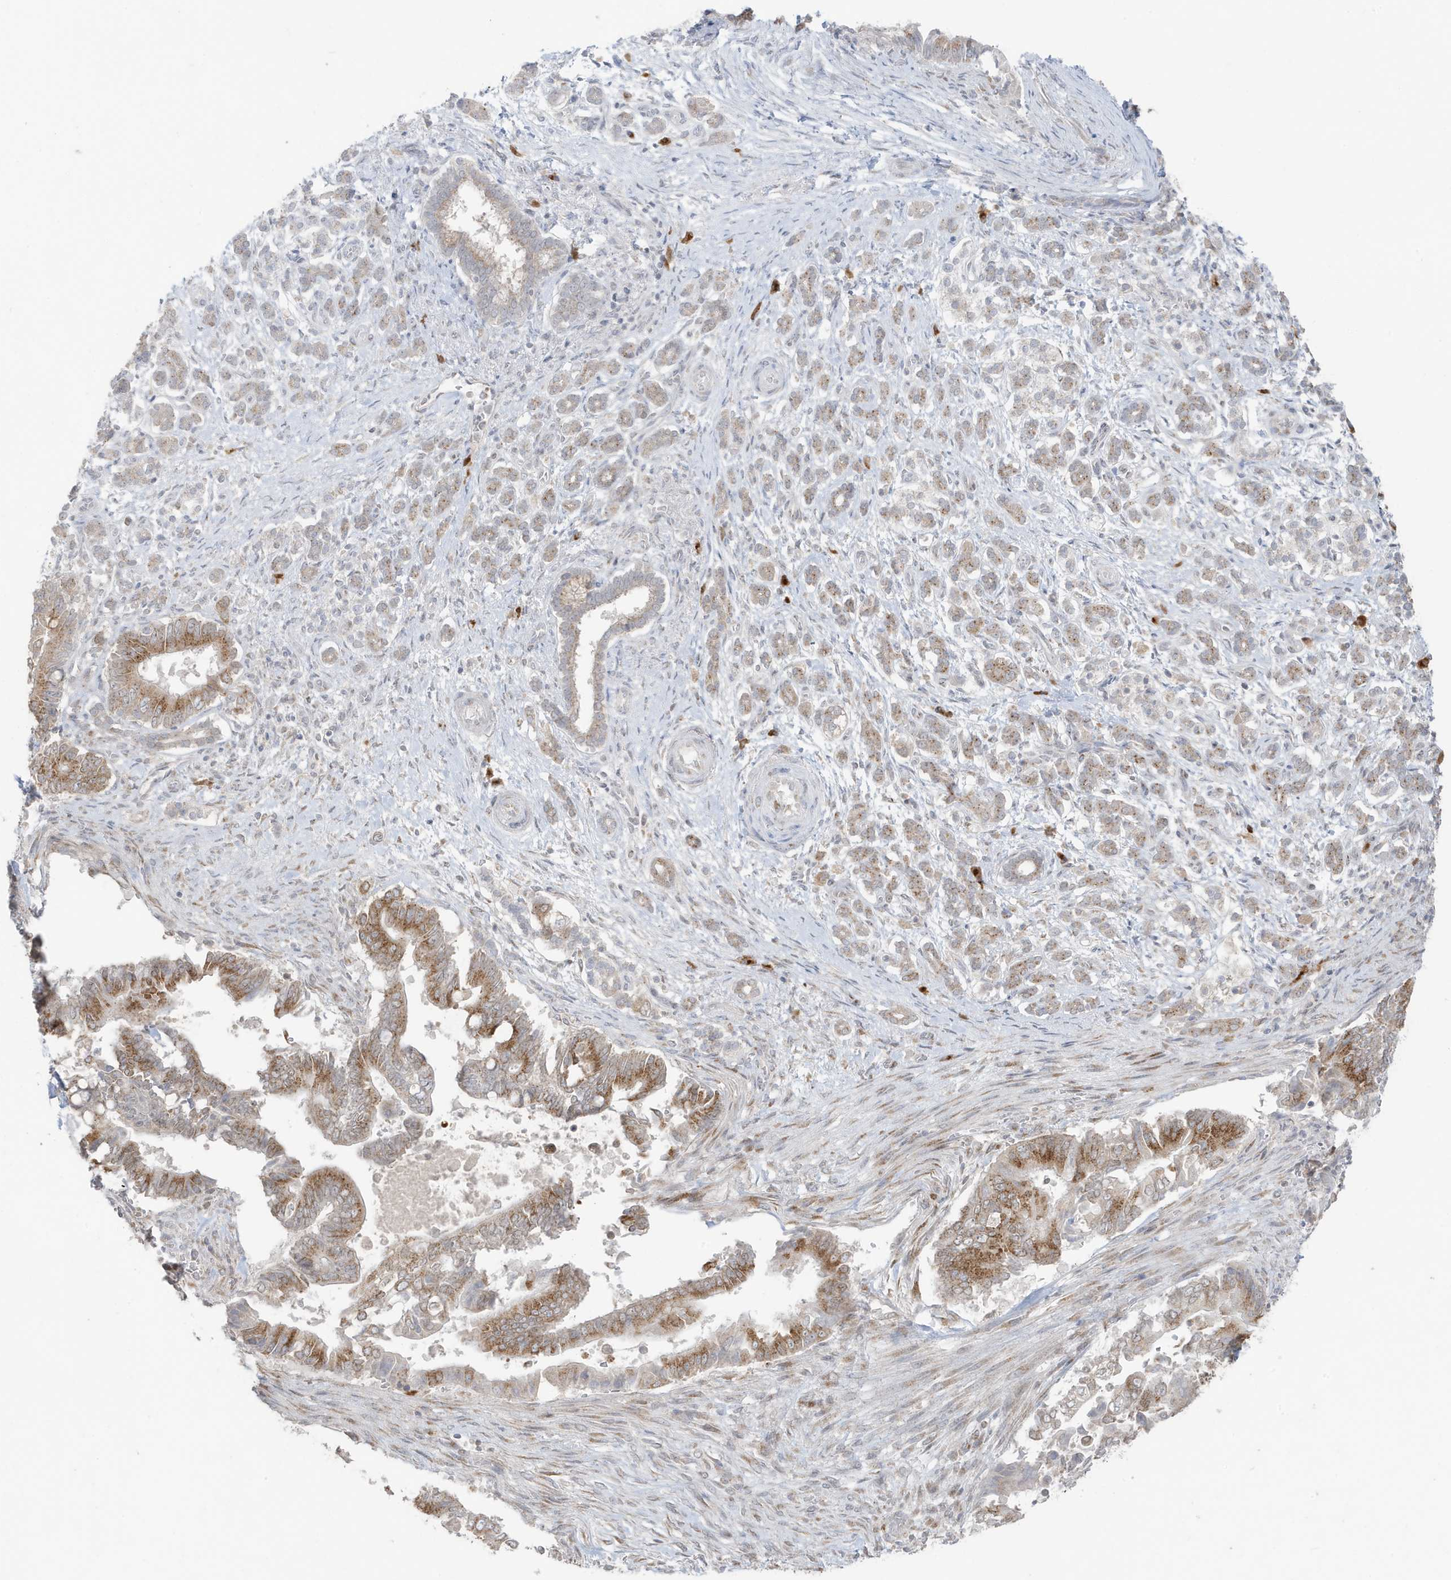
{"staining": {"intensity": "moderate", "quantity": ">75%", "location": "cytoplasmic/membranous"}, "tissue": "pancreatic cancer", "cell_type": "Tumor cells", "image_type": "cancer", "snomed": [{"axis": "morphology", "description": "Adenocarcinoma, NOS"}, {"axis": "topography", "description": "Pancreas"}], "caption": "There is medium levels of moderate cytoplasmic/membranous staining in tumor cells of pancreatic adenocarcinoma, as demonstrated by immunohistochemical staining (brown color).", "gene": "RER1", "patient": {"sex": "male", "age": 68}}